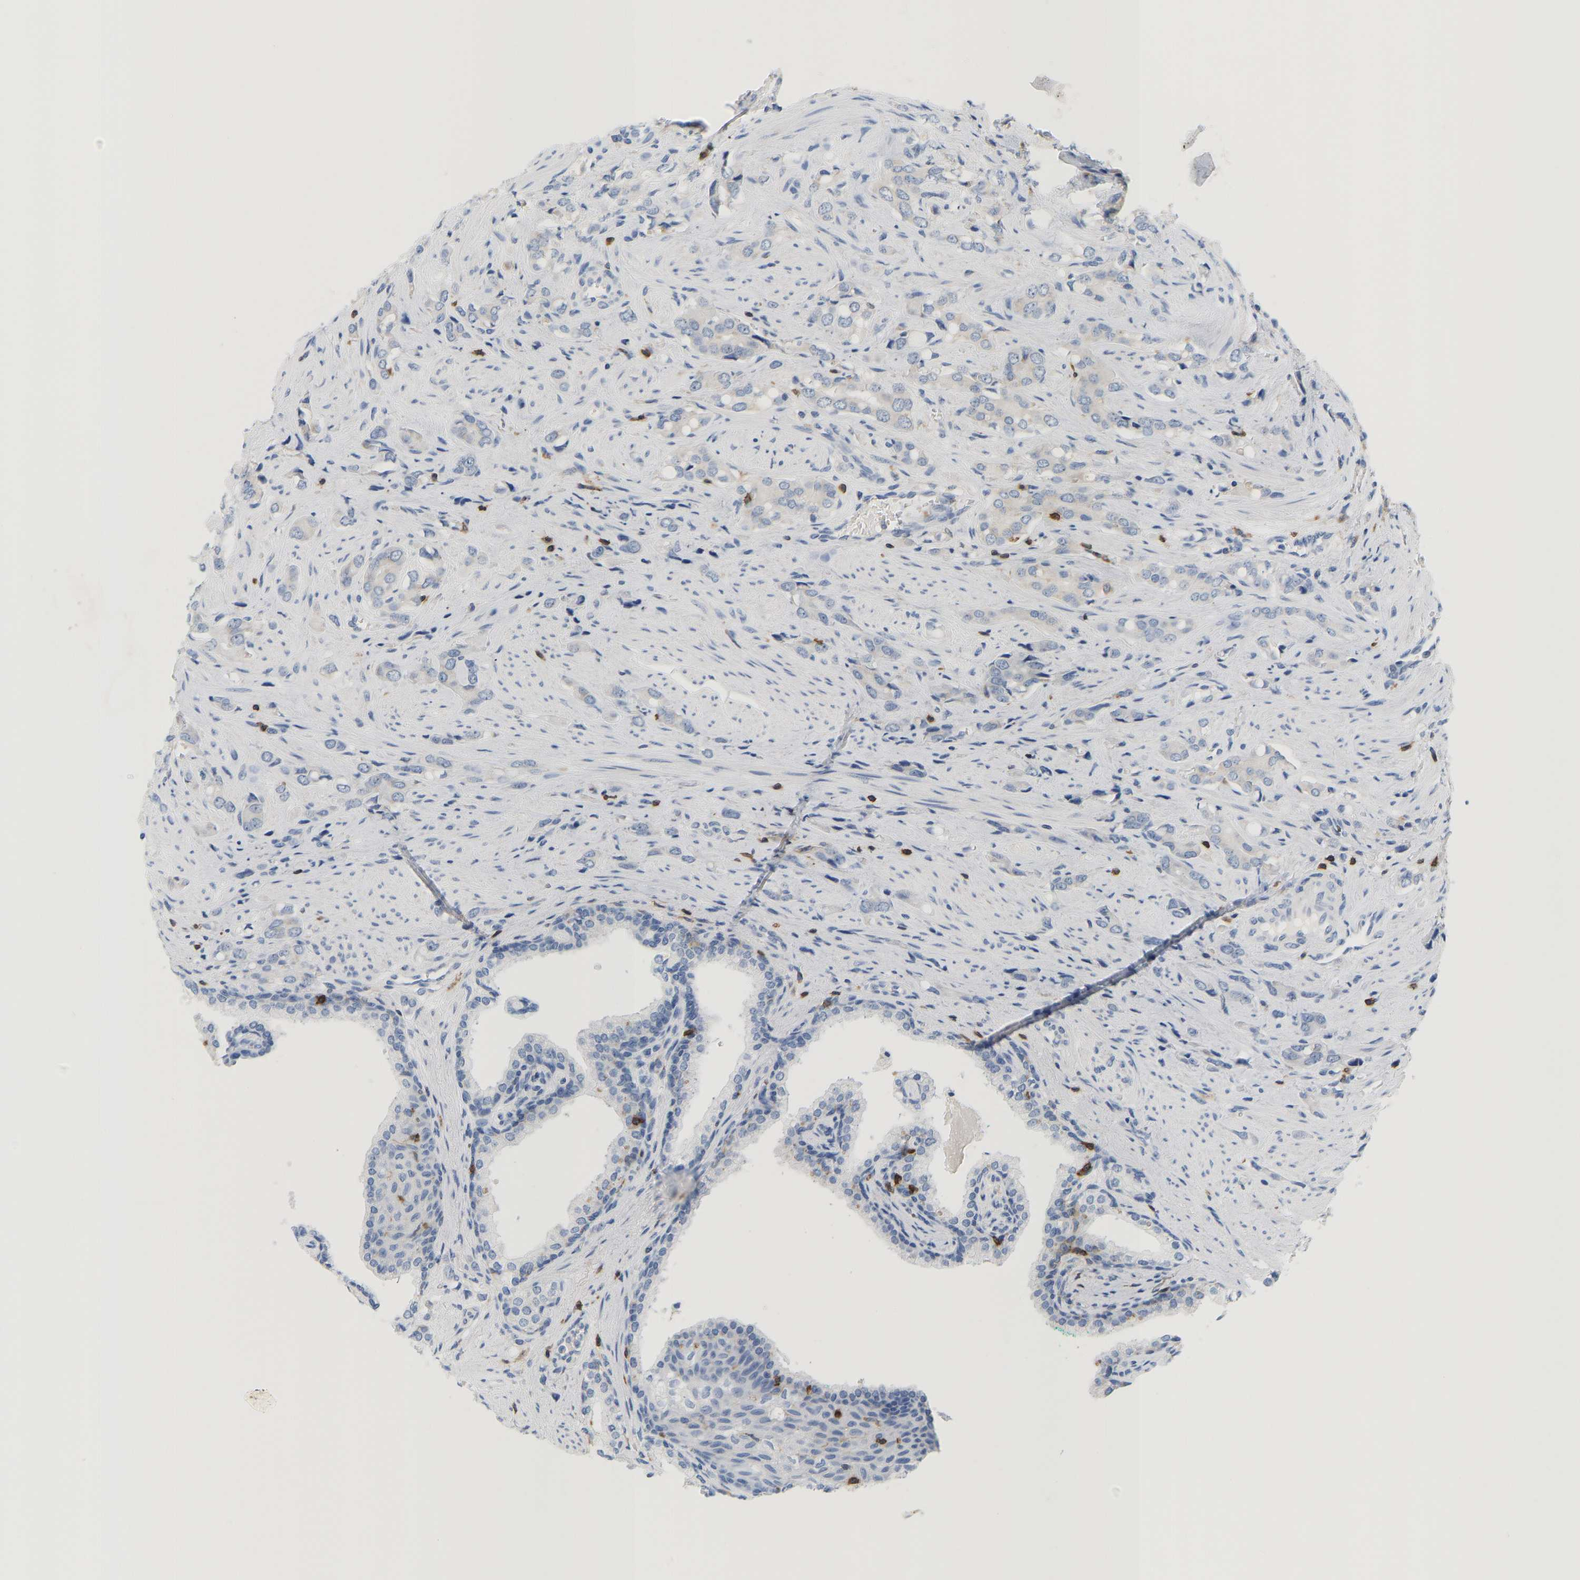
{"staining": {"intensity": "negative", "quantity": "none", "location": "none"}, "tissue": "prostate cancer", "cell_type": "Tumor cells", "image_type": "cancer", "snomed": [{"axis": "morphology", "description": "Adenocarcinoma, High grade"}, {"axis": "topography", "description": "Prostate"}], "caption": "A histopathology image of prostate cancer stained for a protein shows no brown staining in tumor cells. (DAB immunohistochemistry visualized using brightfield microscopy, high magnification).", "gene": "EVL", "patient": {"sex": "male", "age": 52}}